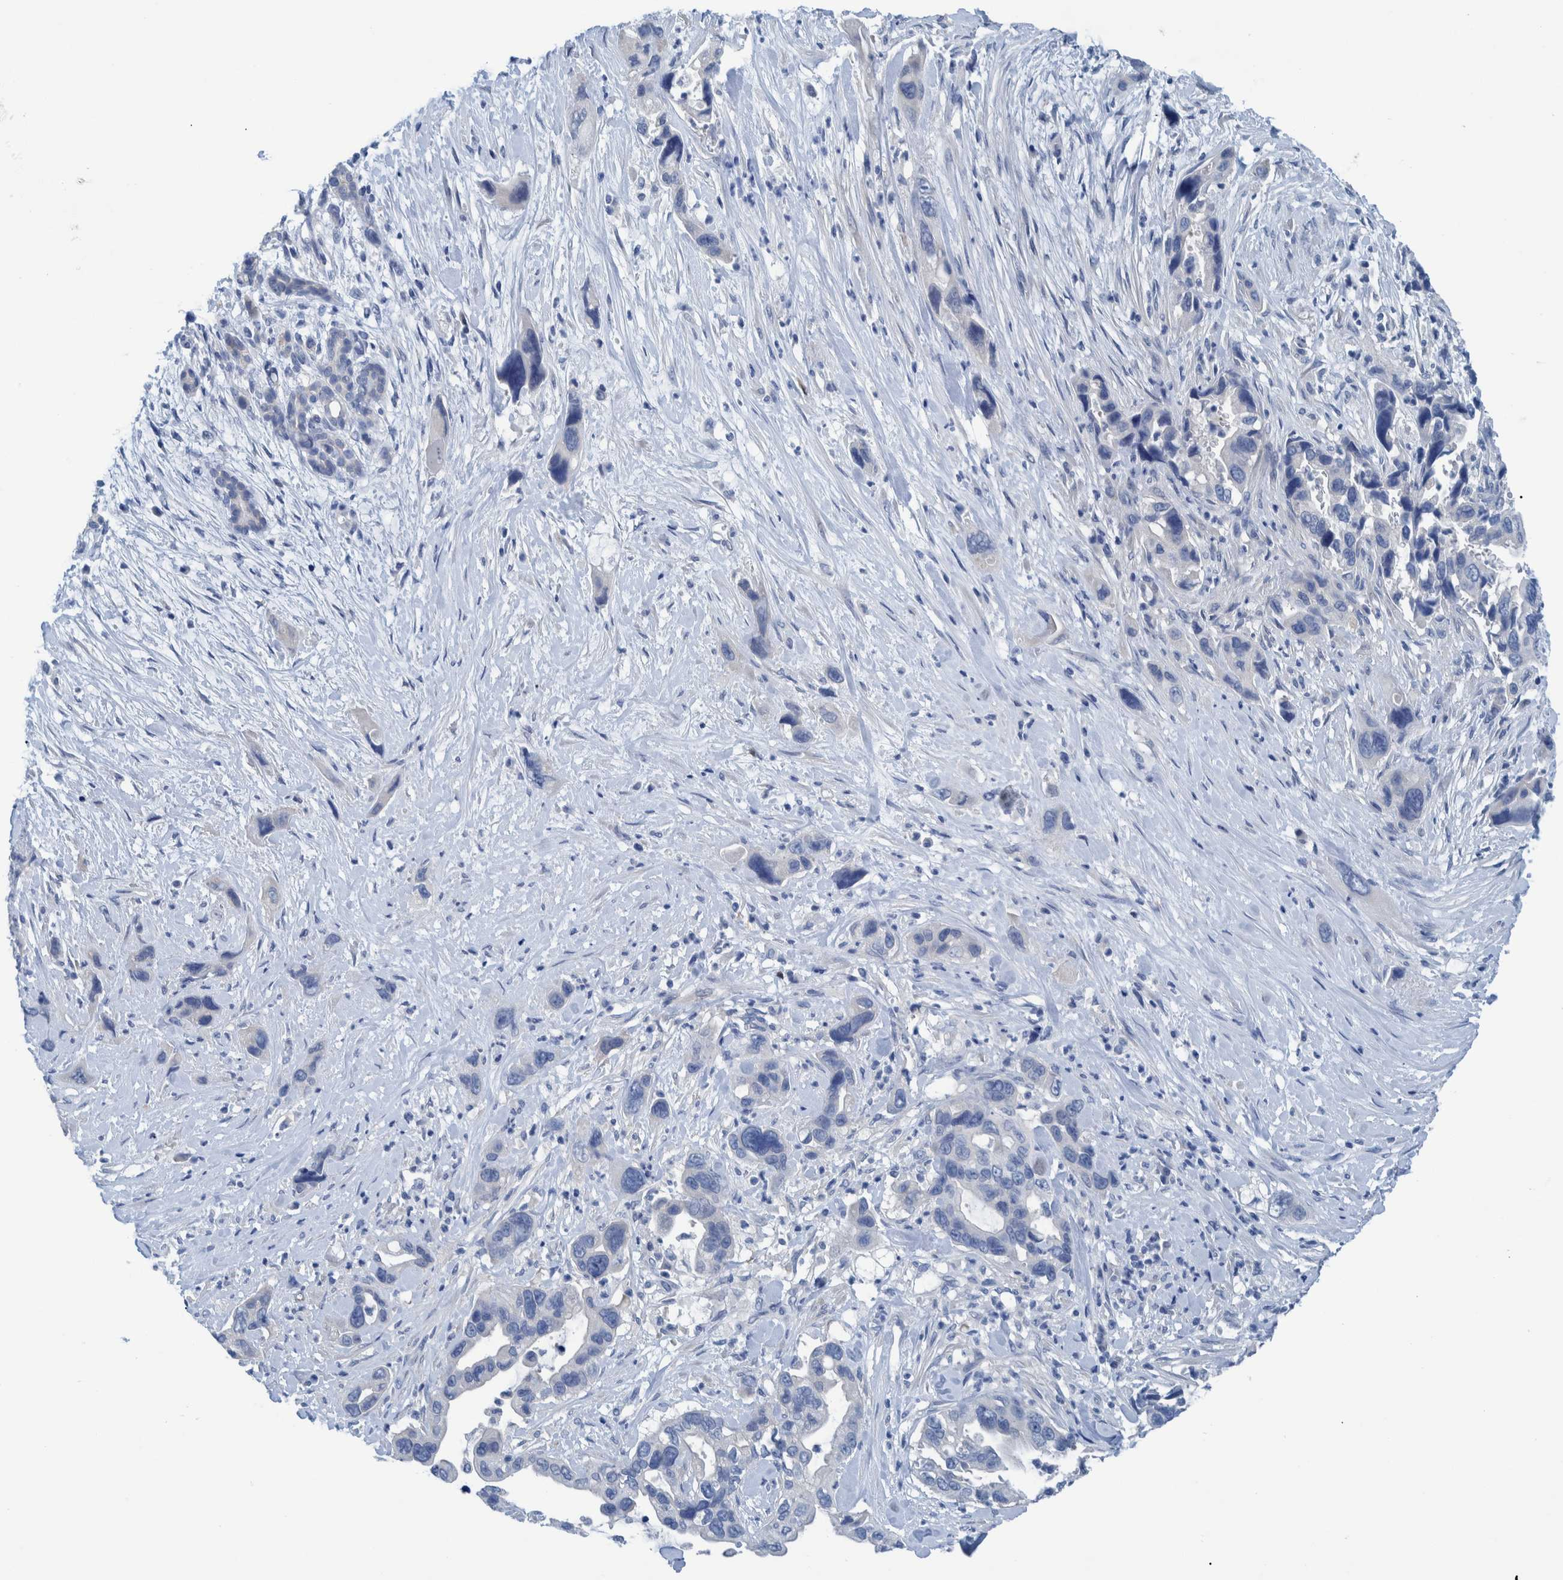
{"staining": {"intensity": "negative", "quantity": "none", "location": "none"}, "tissue": "pancreatic cancer", "cell_type": "Tumor cells", "image_type": "cancer", "snomed": [{"axis": "morphology", "description": "Adenocarcinoma, NOS"}, {"axis": "topography", "description": "Pancreas"}], "caption": "An image of human pancreatic cancer is negative for staining in tumor cells.", "gene": "IDO1", "patient": {"sex": "female", "age": 70}}